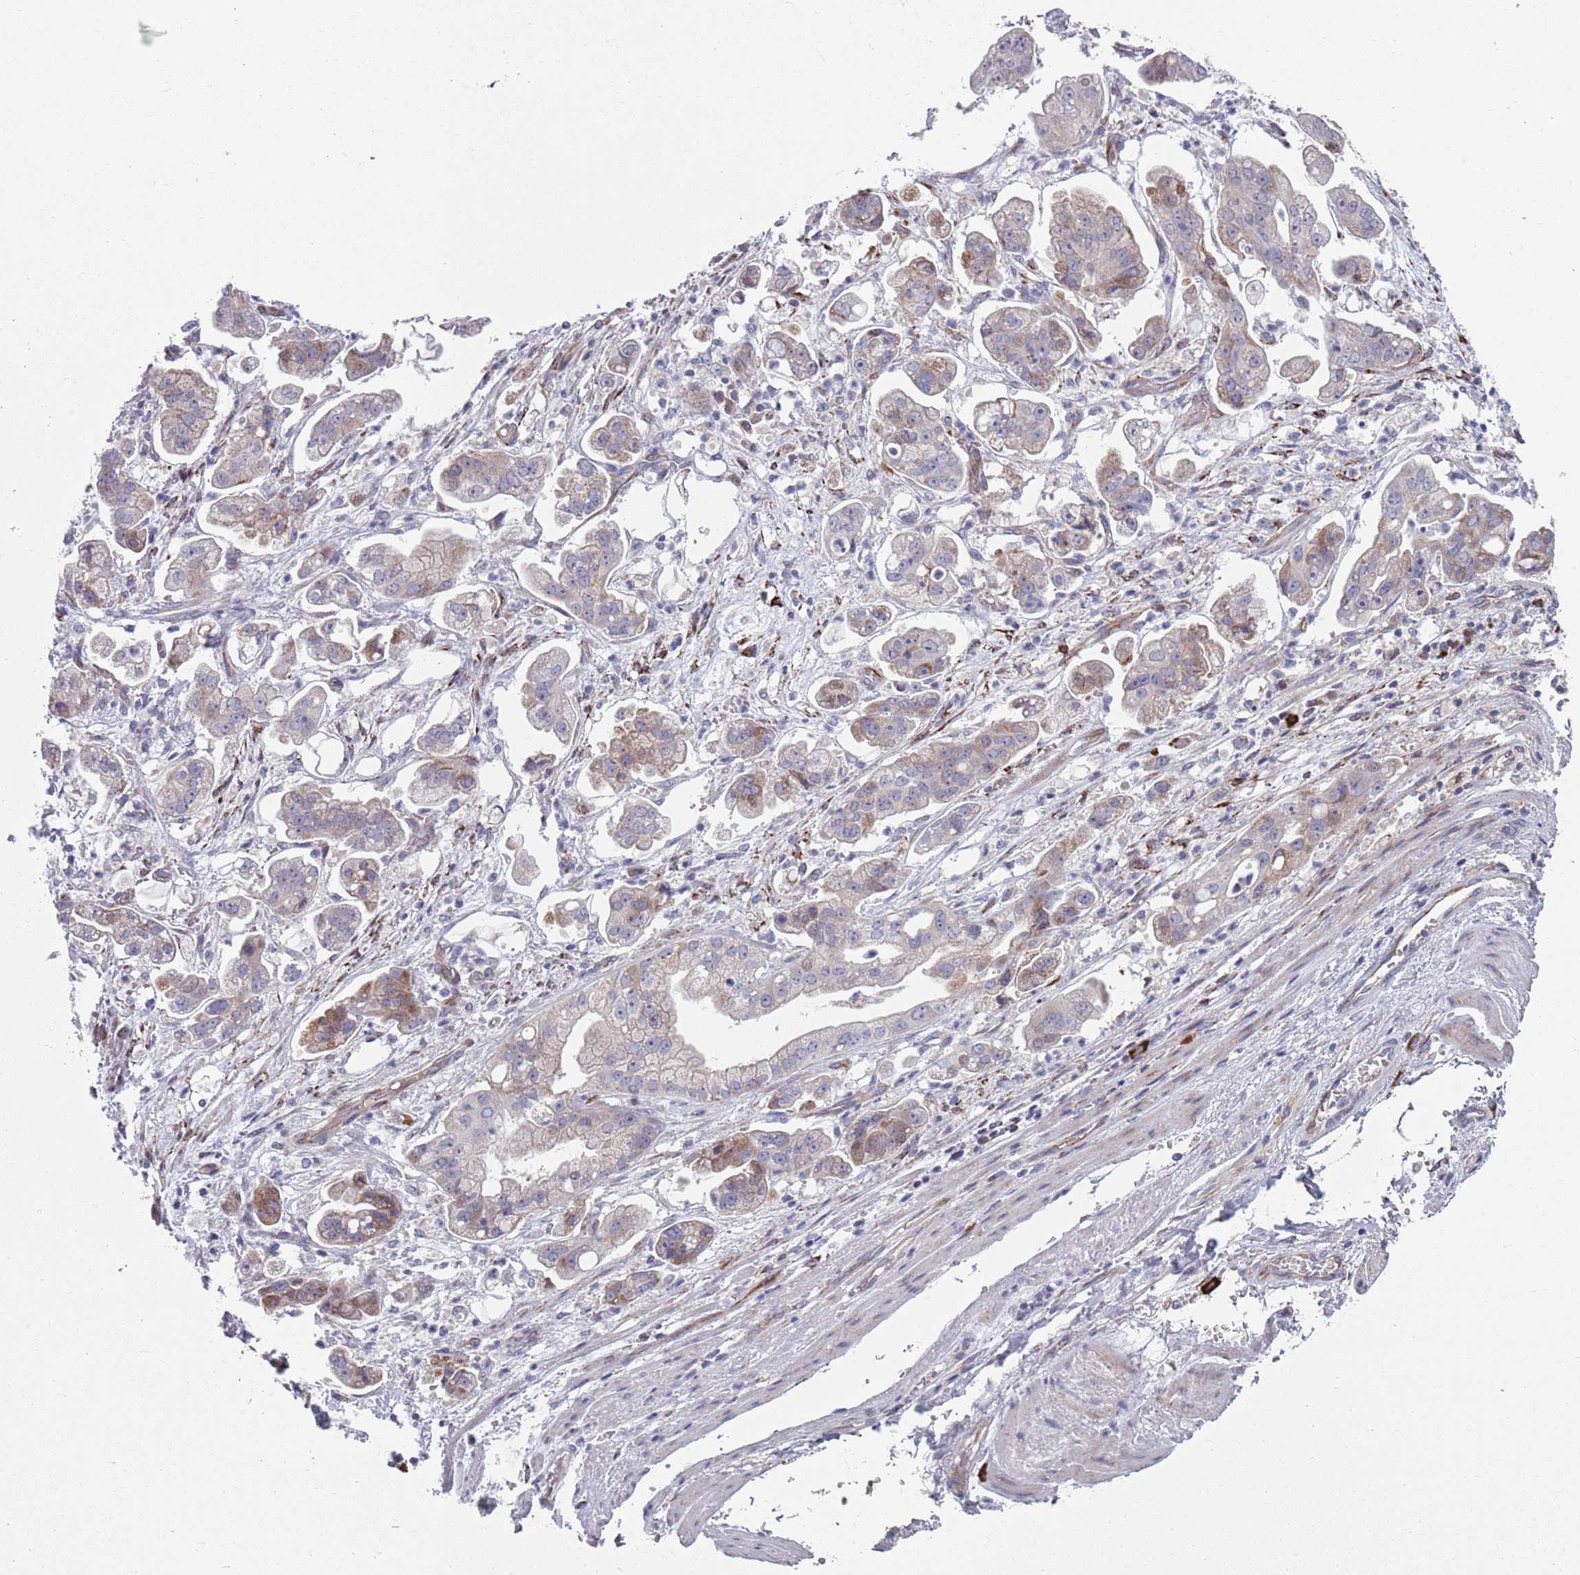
{"staining": {"intensity": "moderate", "quantity": "25%-75%", "location": "cytoplasmic/membranous"}, "tissue": "stomach cancer", "cell_type": "Tumor cells", "image_type": "cancer", "snomed": [{"axis": "morphology", "description": "Adenocarcinoma, NOS"}, {"axis": "topography", "description": "Stomach"}], "caption": "Immunohistochemistry photomicrograph of human stomach cancer stained for a protein (brown), which exhibits medium levels of moderate cytoplasmic/membranous positivity in about 25%-75% of tumor cells.", "gene": "TYW1", "patient": {"sex": "male", "age": 62}}